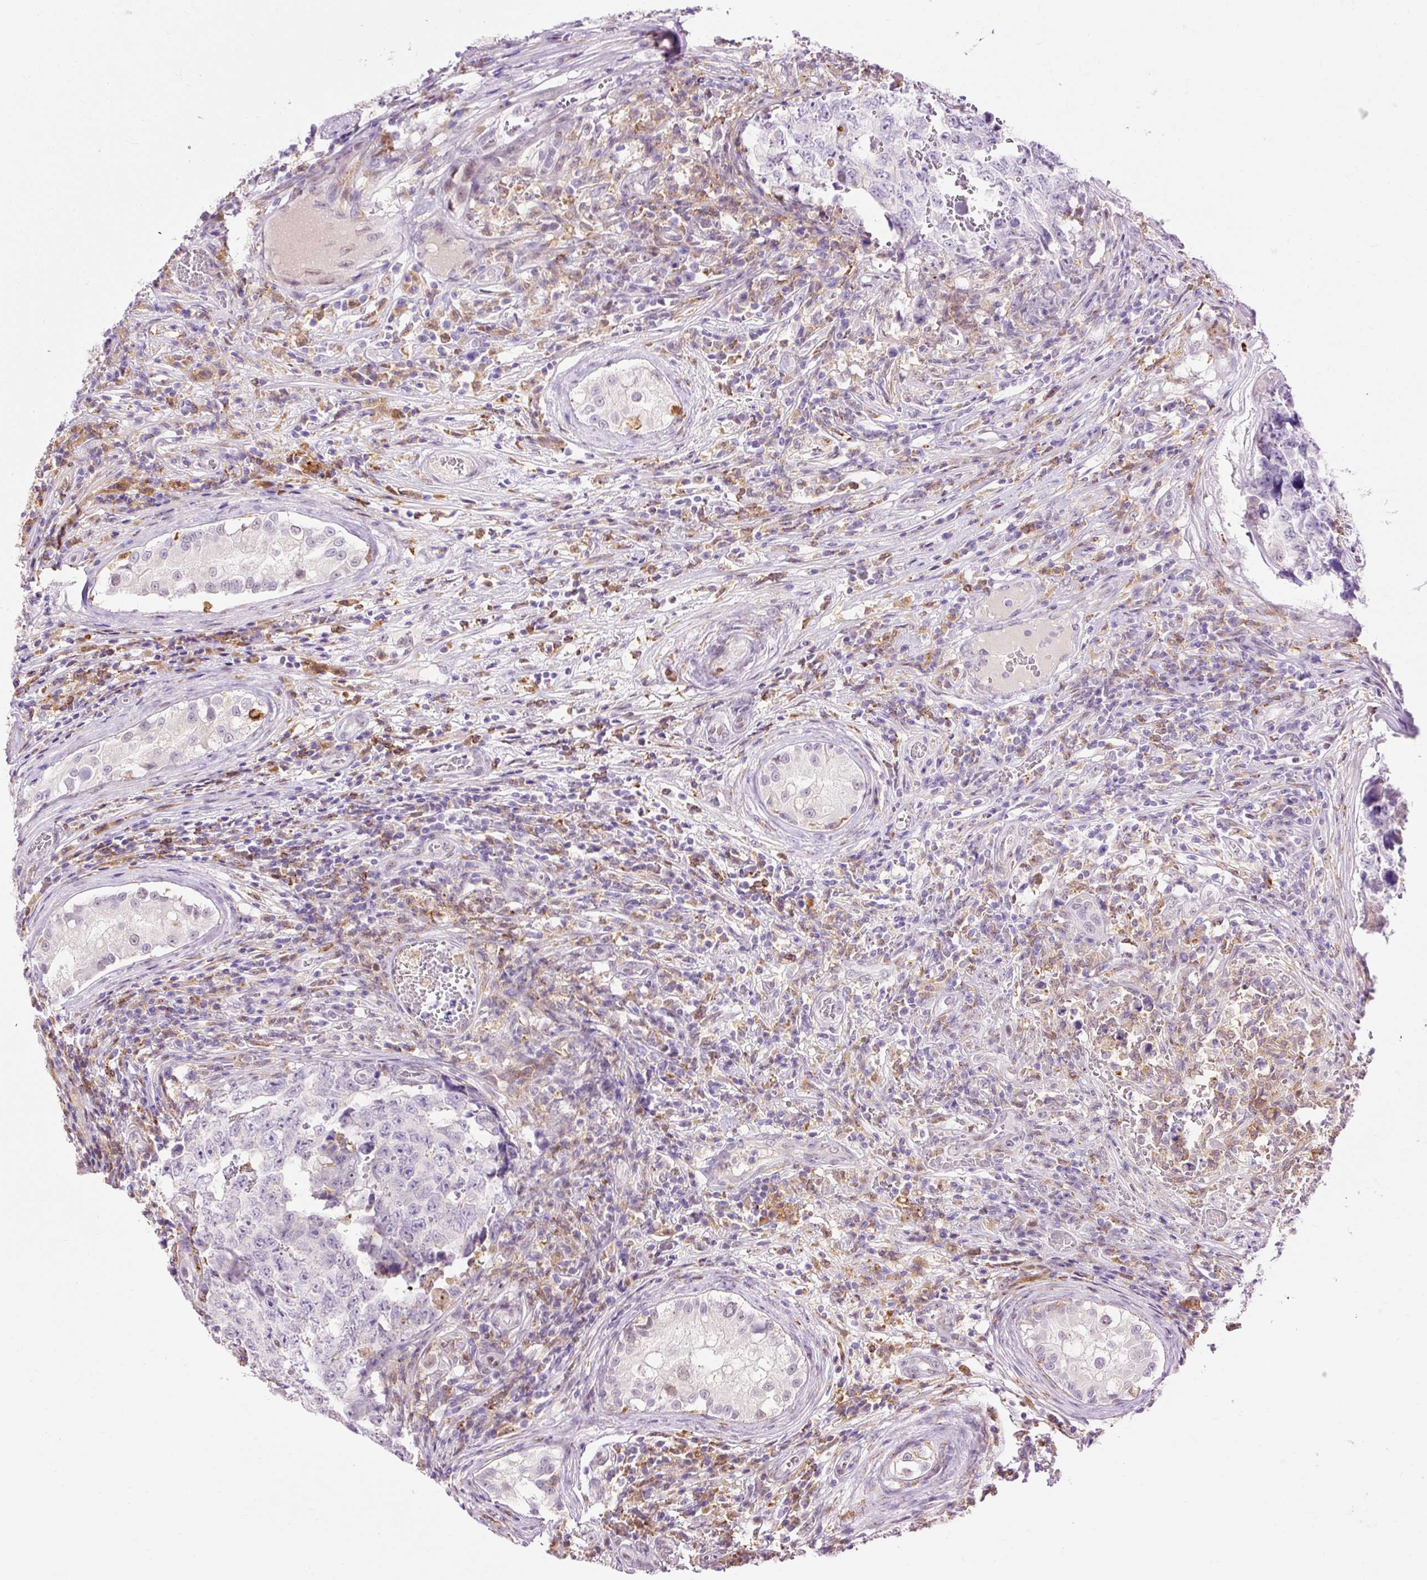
{"staining": {"intensity": "negative", "quantity": "none", "location": "none"}, "tissue": "testis cancer", "cell_type": "Tumor cells", "image_type": "cancer", "snomed": [{"axis": "morphology", "description": "Carcinoma, Embryonal, NOS"}, {"axis": "topography", "description": "Testis"}], "caption": "Embryonal carcinoma (testis) was stained to show a protein in brown. There is no significant expression in tumor cells.", "gene": "LY86", "patient": {"sex": "male", "age": 25}}